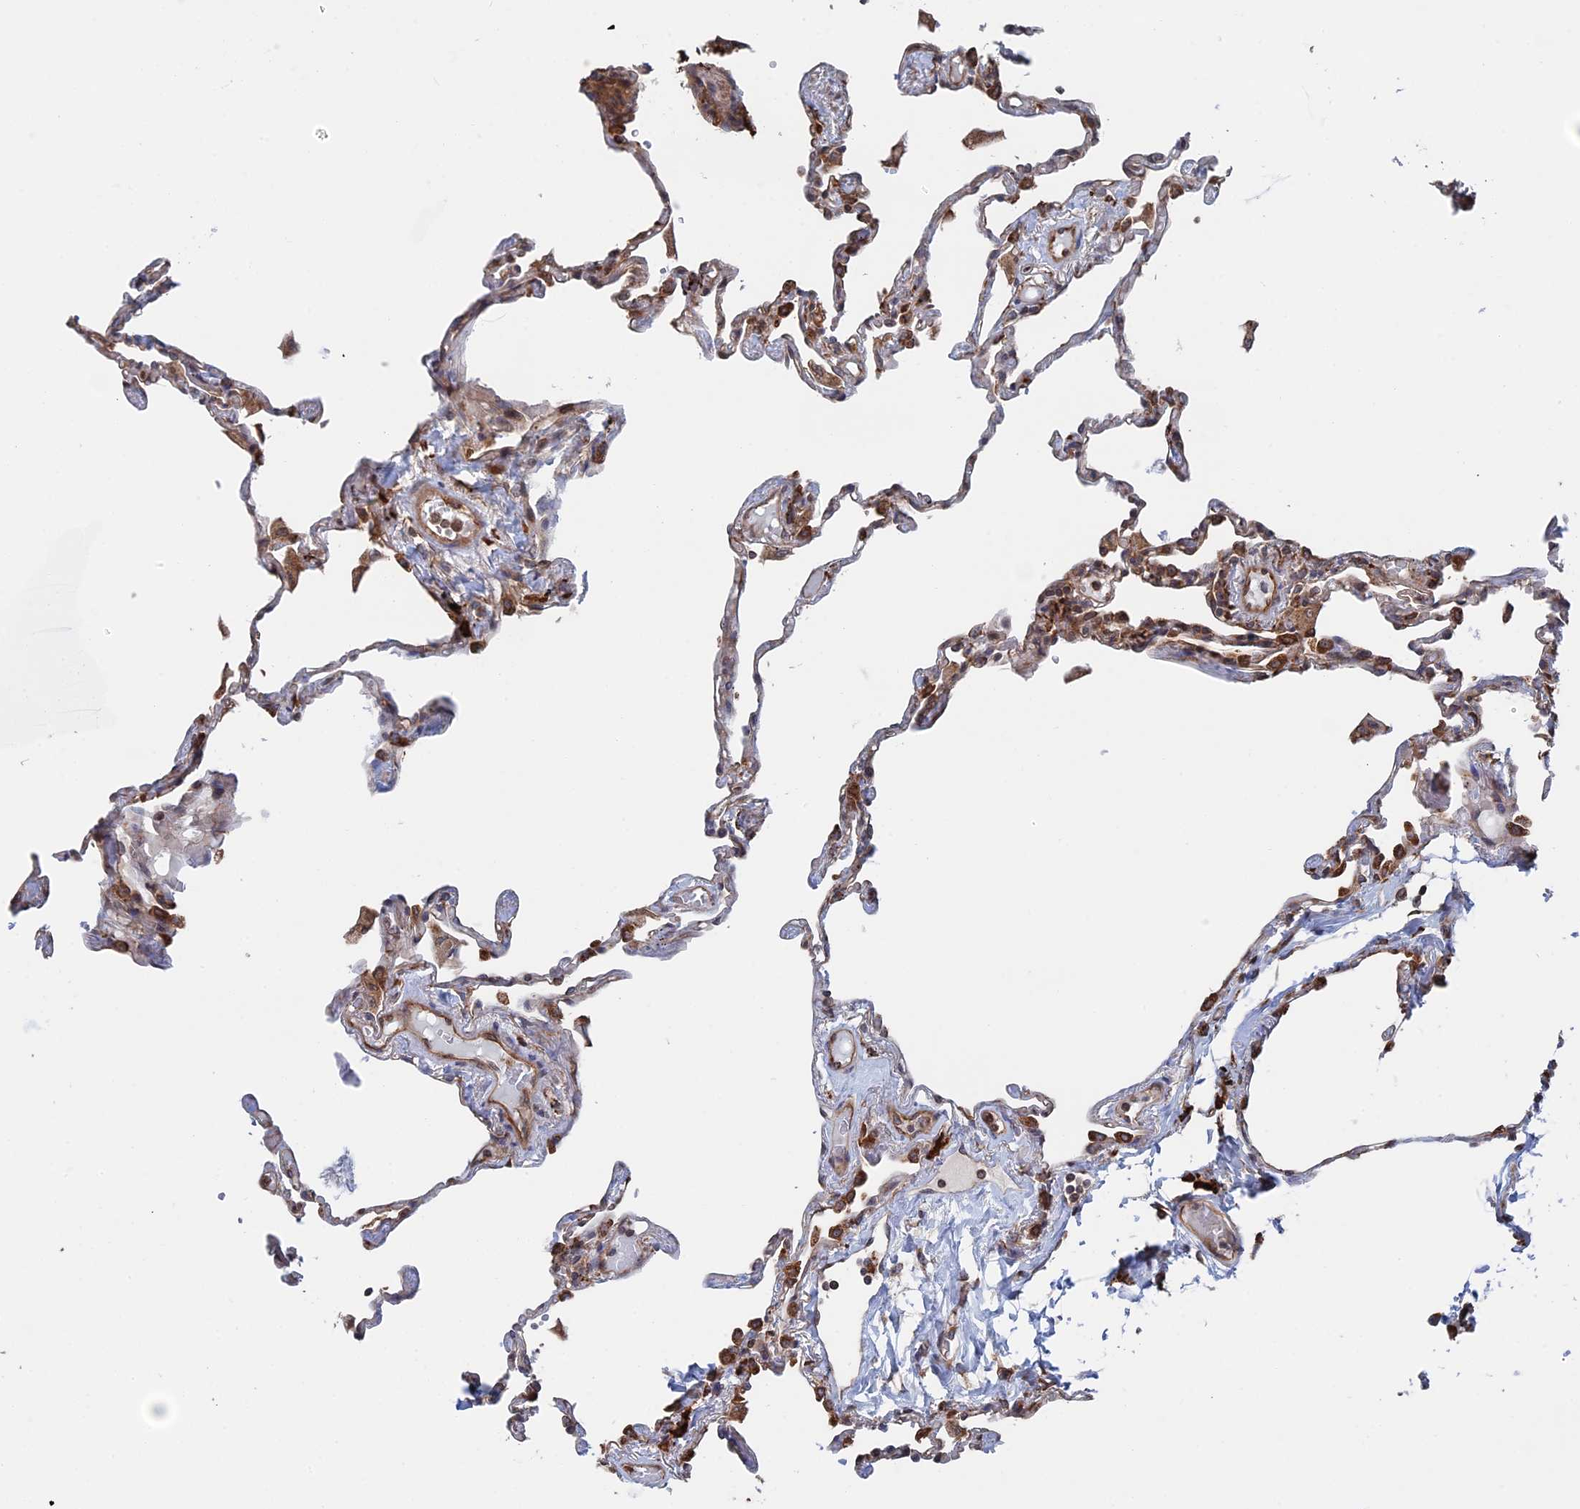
{"staining": {"intensity": "moderate", "quantity": "25%-75%", "location": "cytoplasmic/membranous"}, "tissue": "lung", "cell_type": "Alveolar cells", "image_type": "normal", "snomed": [{"axis": "morphology", "description": "Normal tissue, NOS"}, {"axis": "topography", "description": "Lung"}], "caption": "Immunohistochemical staining of normal lung reveals 25%-75% levels of moderate cytoplasmic/membranous protein expression in approximately 25%-75% of alveolar cells.", "gene": "BPIFB6", "patient": {"sex": "female", "age": 67}}